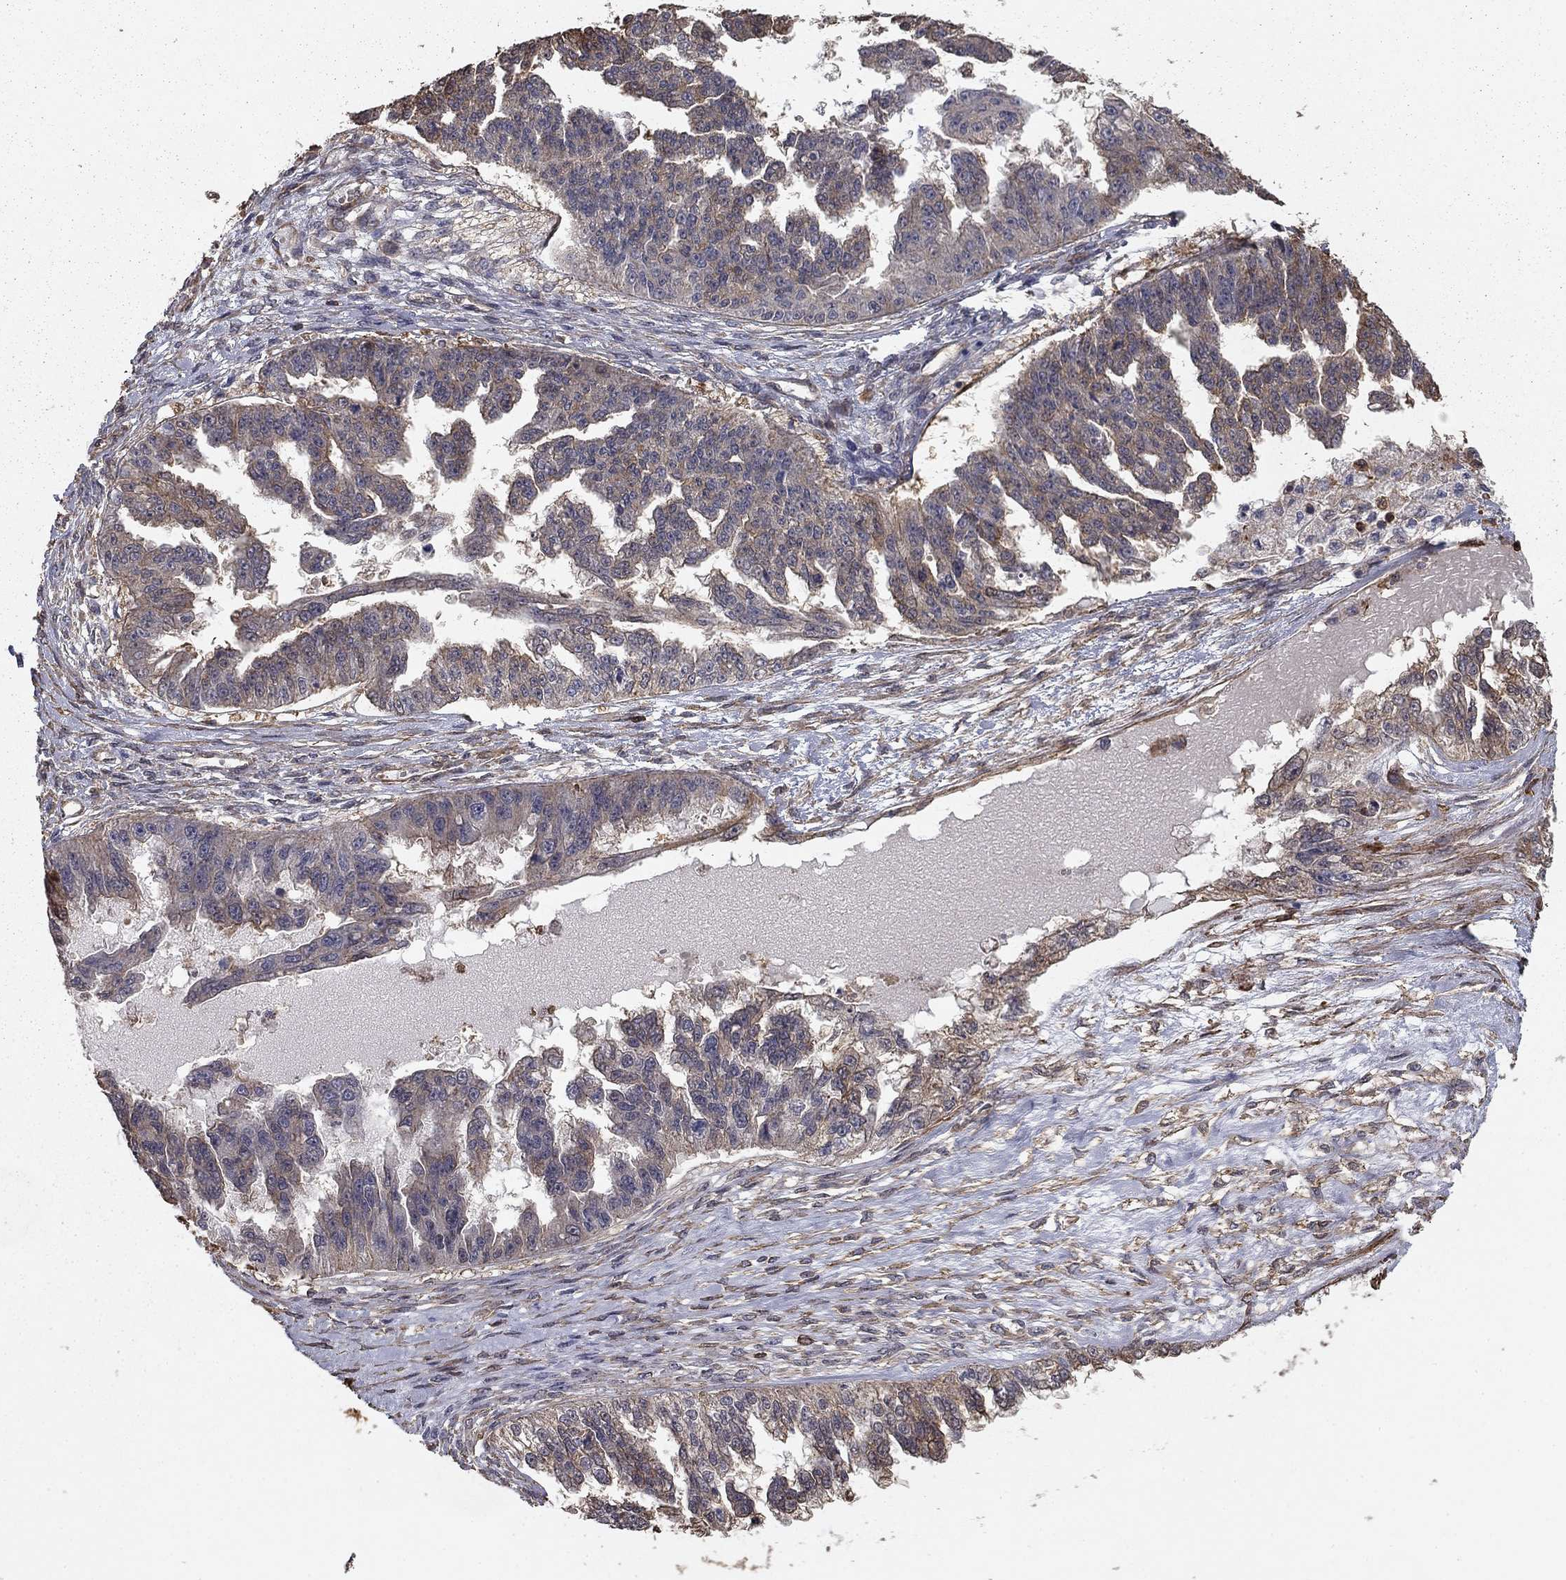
{"staining": {"intensity": "negative", "quantity": "none", "location": "none"}, "tissue": "ovarian cancer", "cell_type": "Tumor cells", "image_type": "cancer", "snomed": [{"axis": "morphology", "description": "Cystadenocarcinoma, serous, NOS"}, {"axis": "topography", "description": "Ovary"}], "caption": "Immunohistochemistry (IHC) image of neoplastic tissue: human serous cystadenocarcinoma (ovarian) stained with DAB exhibits no significant protein positivity in tumor cells.", "gene": "HABP4", "patient": {"sex": "female", "age": 58}}